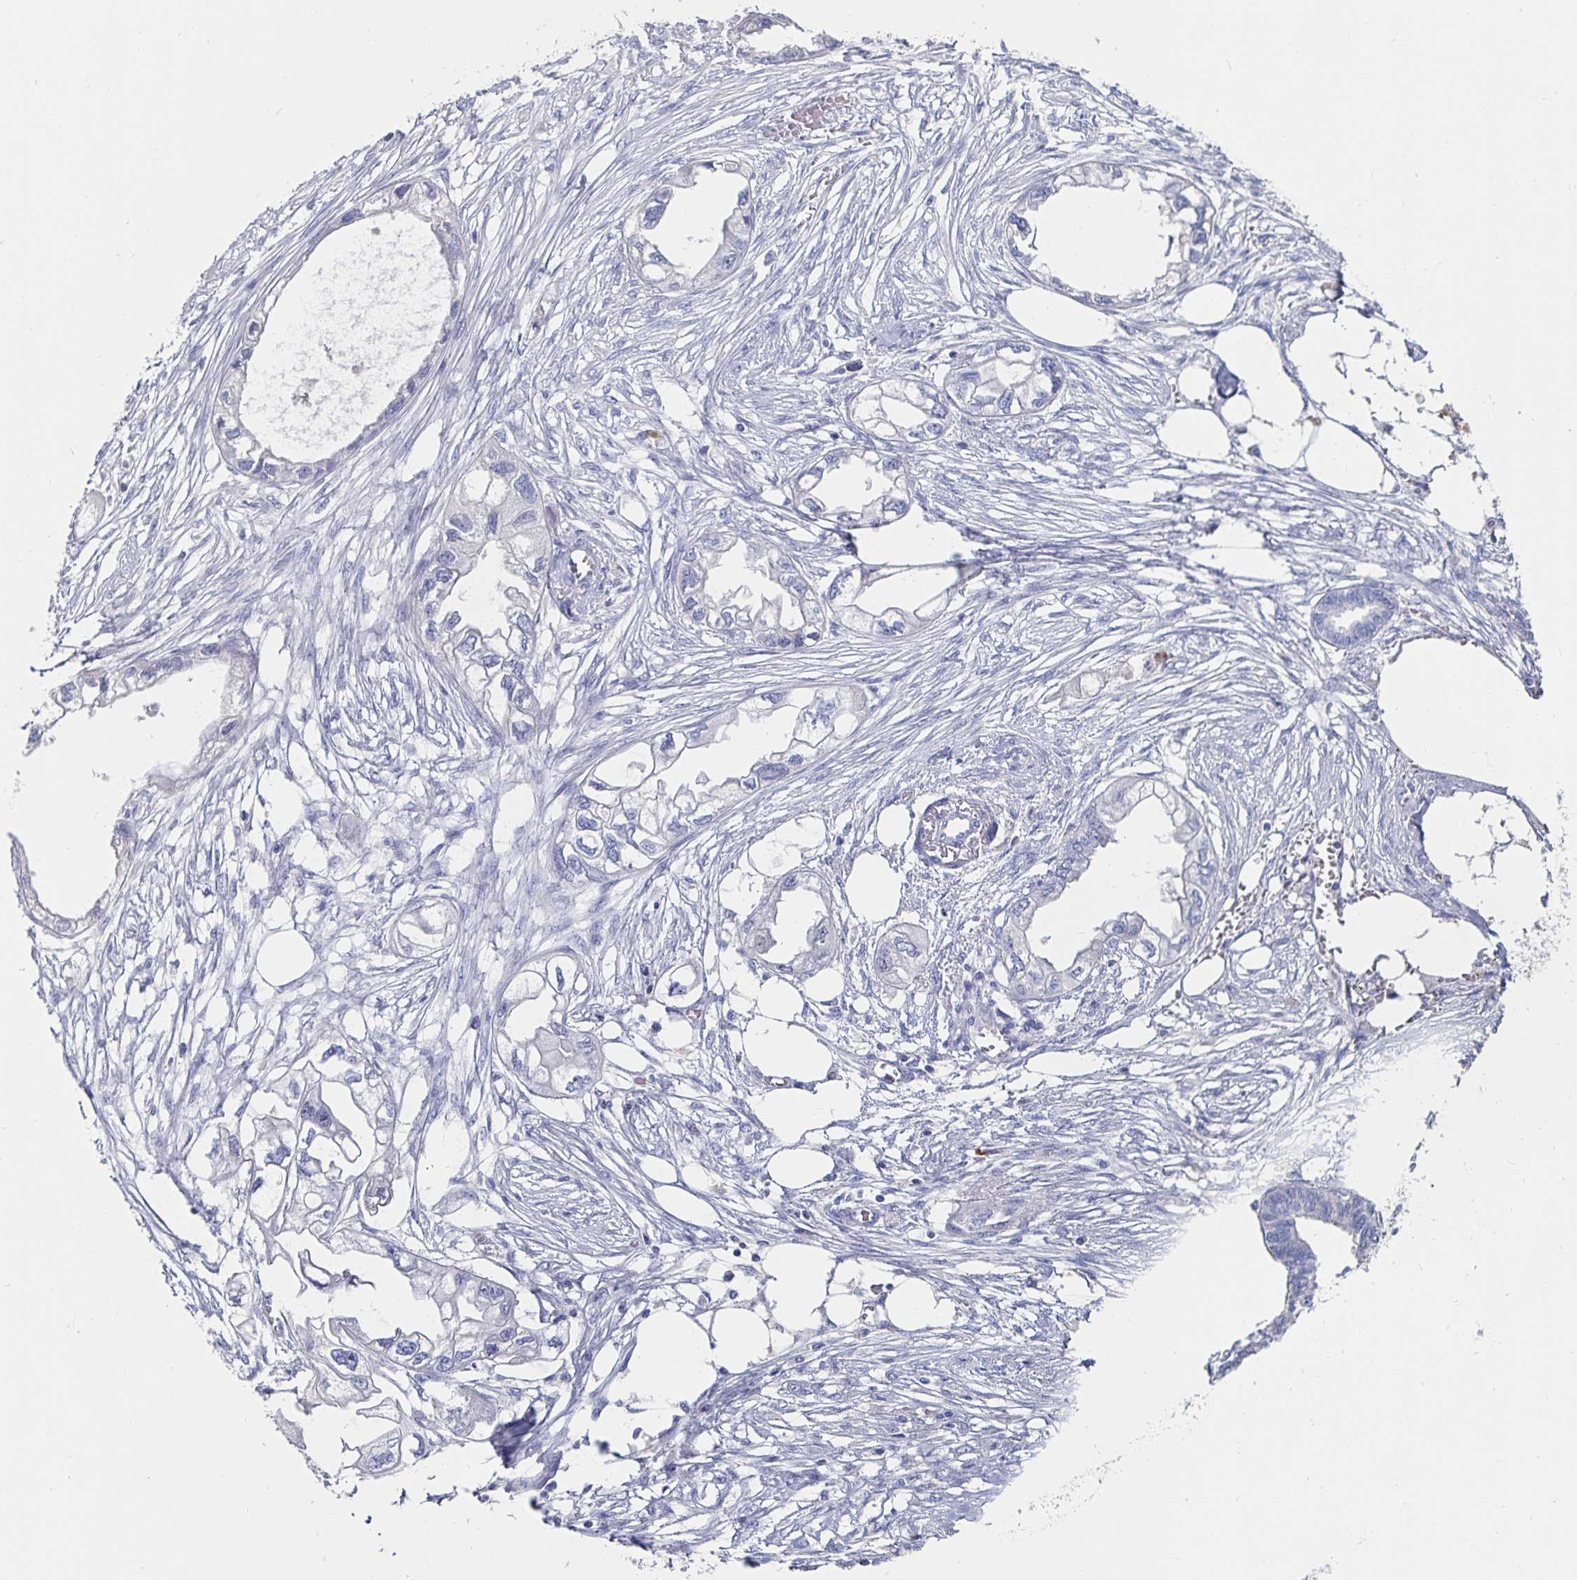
{"staining": {"intensity": "negative", "quantity": "none", "location": "none"}, "tissue": "endometrial cancer", "cell_type": "Tumor cells", "image_type": "cancer", "snomed": [{"axis": "morphology", "description": "Adenocarcinoma, NOS"}, {"axis": "morphology", "description": "Adenocarcinoma, metastatic, NOS"}, {"axis": "topography", "description": "Adipose tissue"}, {"axis": "topography", "description": "Endometrium"}], "caption": "IHC image of neoplastic tissue: endometrial cancer (metastatic adenocarcinoma) stained with DAB reveals no significant protein staining in tumor cells. (DAB IHC with hematoxylin counter stain).", "gene": "CFAP69", "patient": {"sex": "female", "age": 67}}